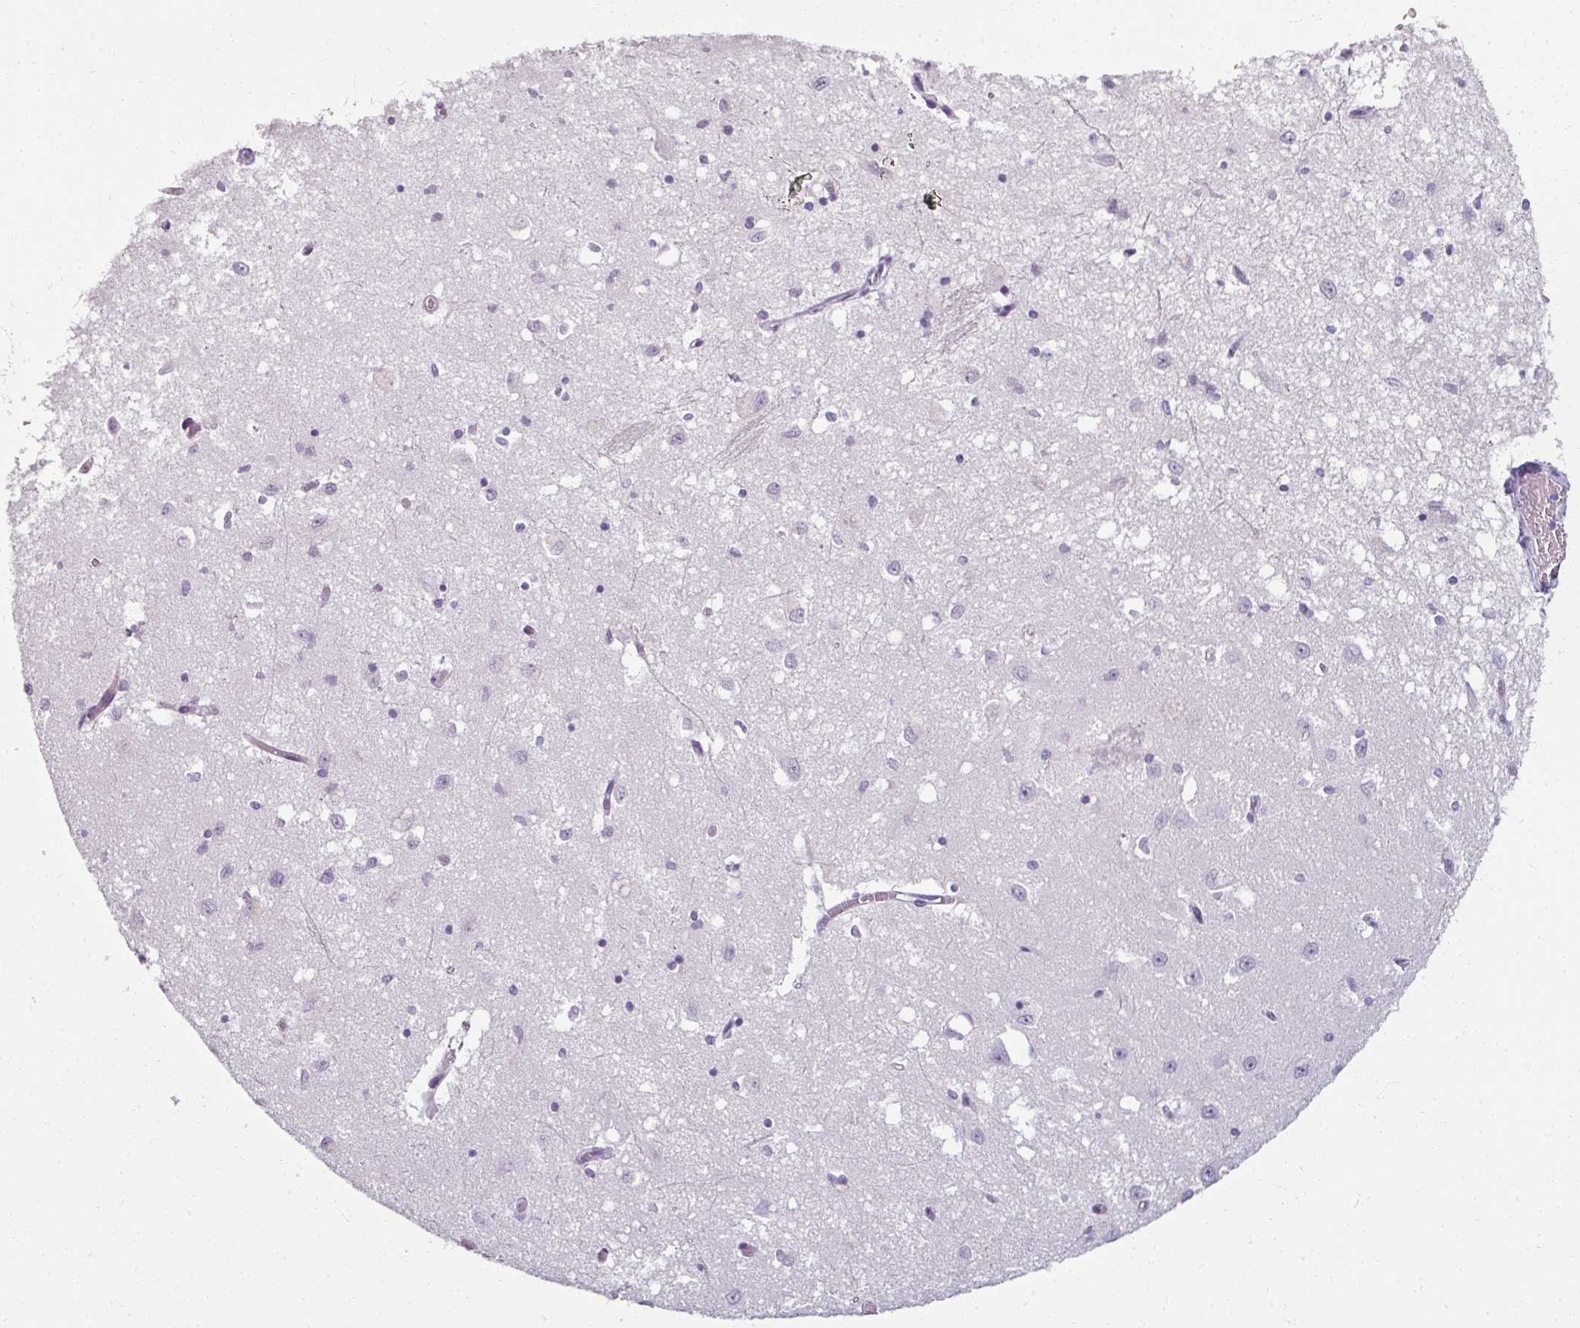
{"staining": {"intensity": "negative", "quantity": "none", "location": "none"}, "tissue": "caudate", "cell_type": "Glial cells", "image_type": "normal", "snomed": [{"axis": "morphology", "description": "Normal tissue, NOS"}, {"axis": "topography", "description": "Lateral ventricle wall"}], "caption": "Immunohistochemistry of benign human caudate demonstrates no positivity in glial cells. (DAB (3,3'-diaminobenzidine) immunohistochemistry (IHC), high magnification).", "gene": "REG3A", "patient": {"sex": "male", "age": 70}}